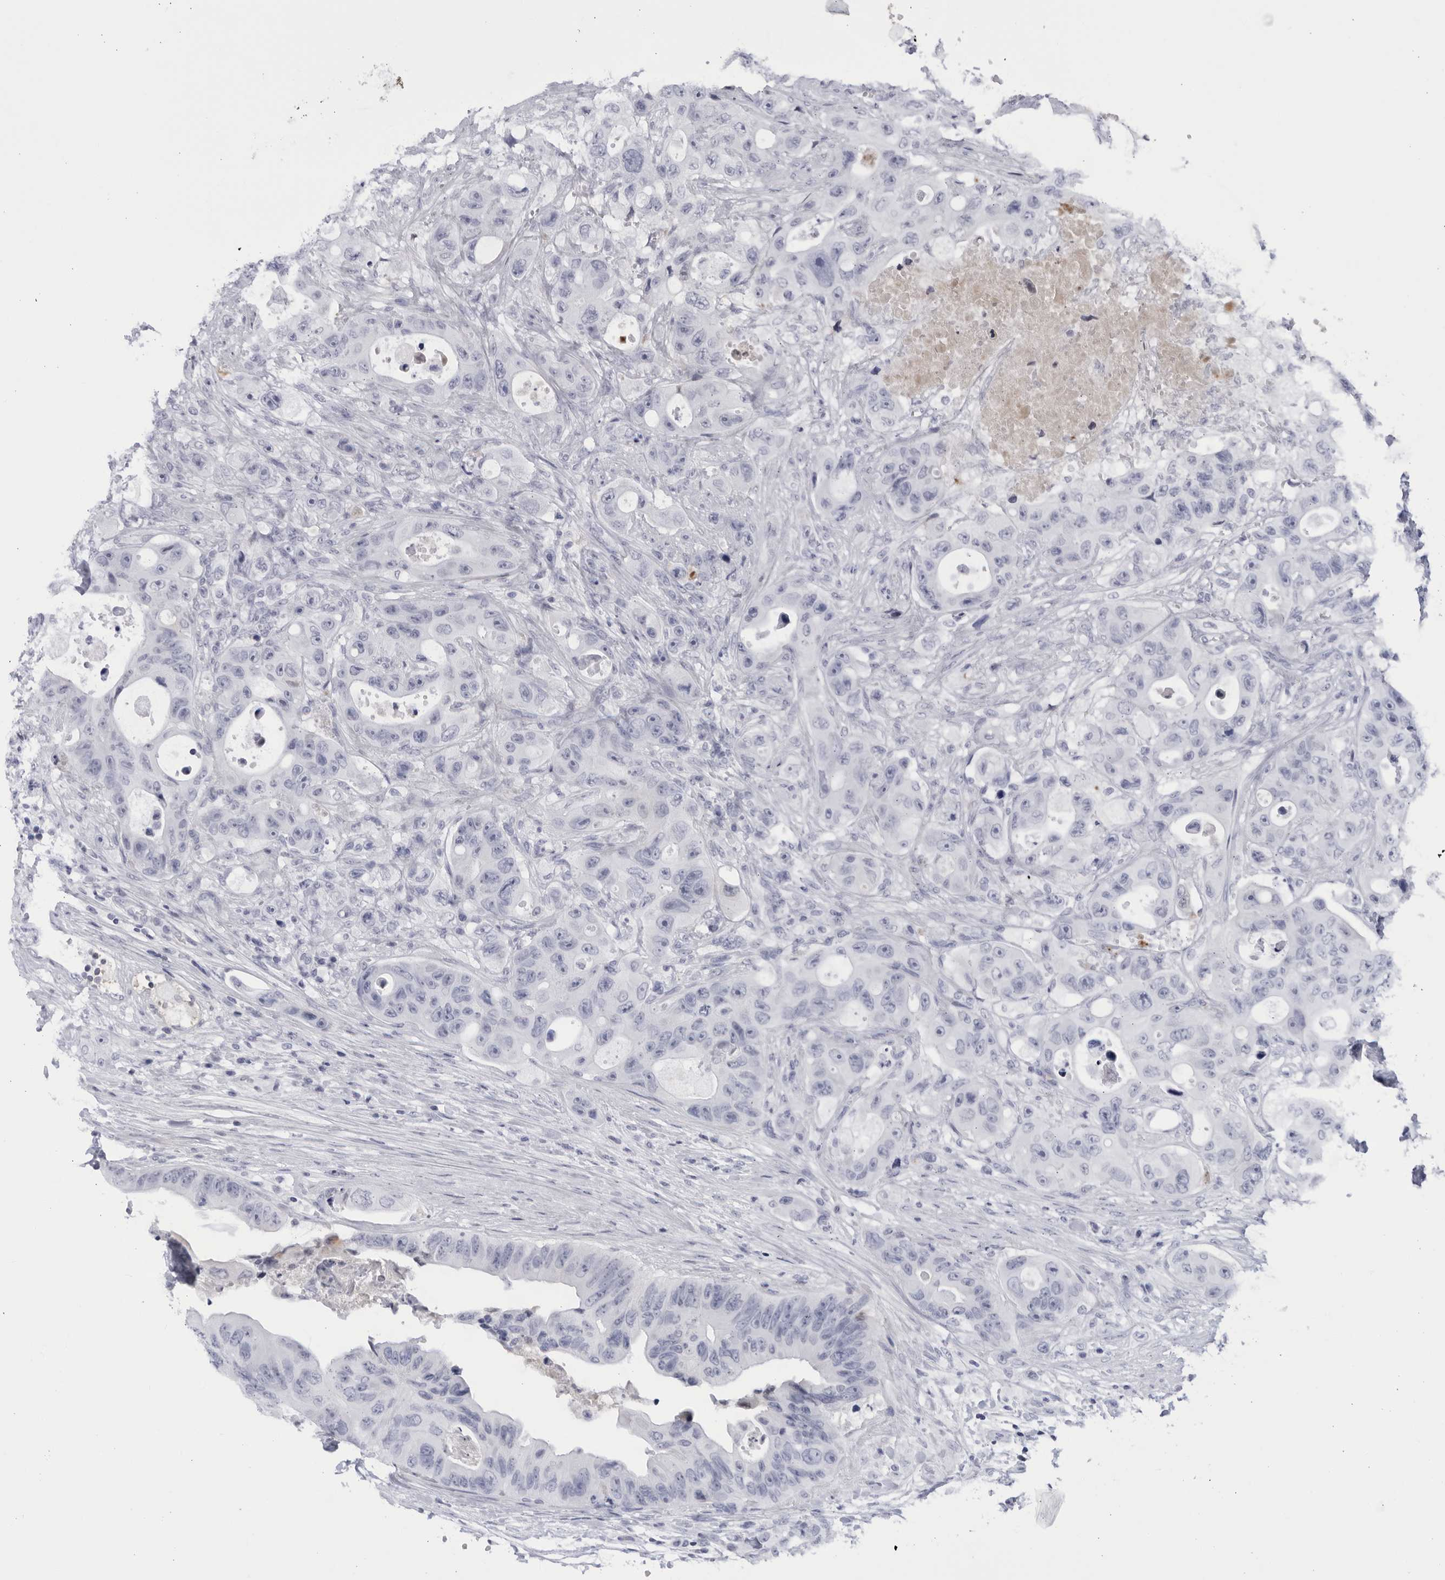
{"staining": {"intensity": "negative", "quantity": "none", "location": "none"}, "tissue": "colorectal cancer", "cell_type": "Tumor cells", "image_type": "cancer", "snomed": [{"axis": "morphology", "description": "Adenocarcinoma, NOS"}, {"axis": "topography", "description": "Colon"}], "caption": "Colorectal cancer stained for a protein using immunohistochemistry (IHC) displays no positivity tumor cells.", "gene": "CNBD1", "patient": {"sex": "female", "age": 46}}